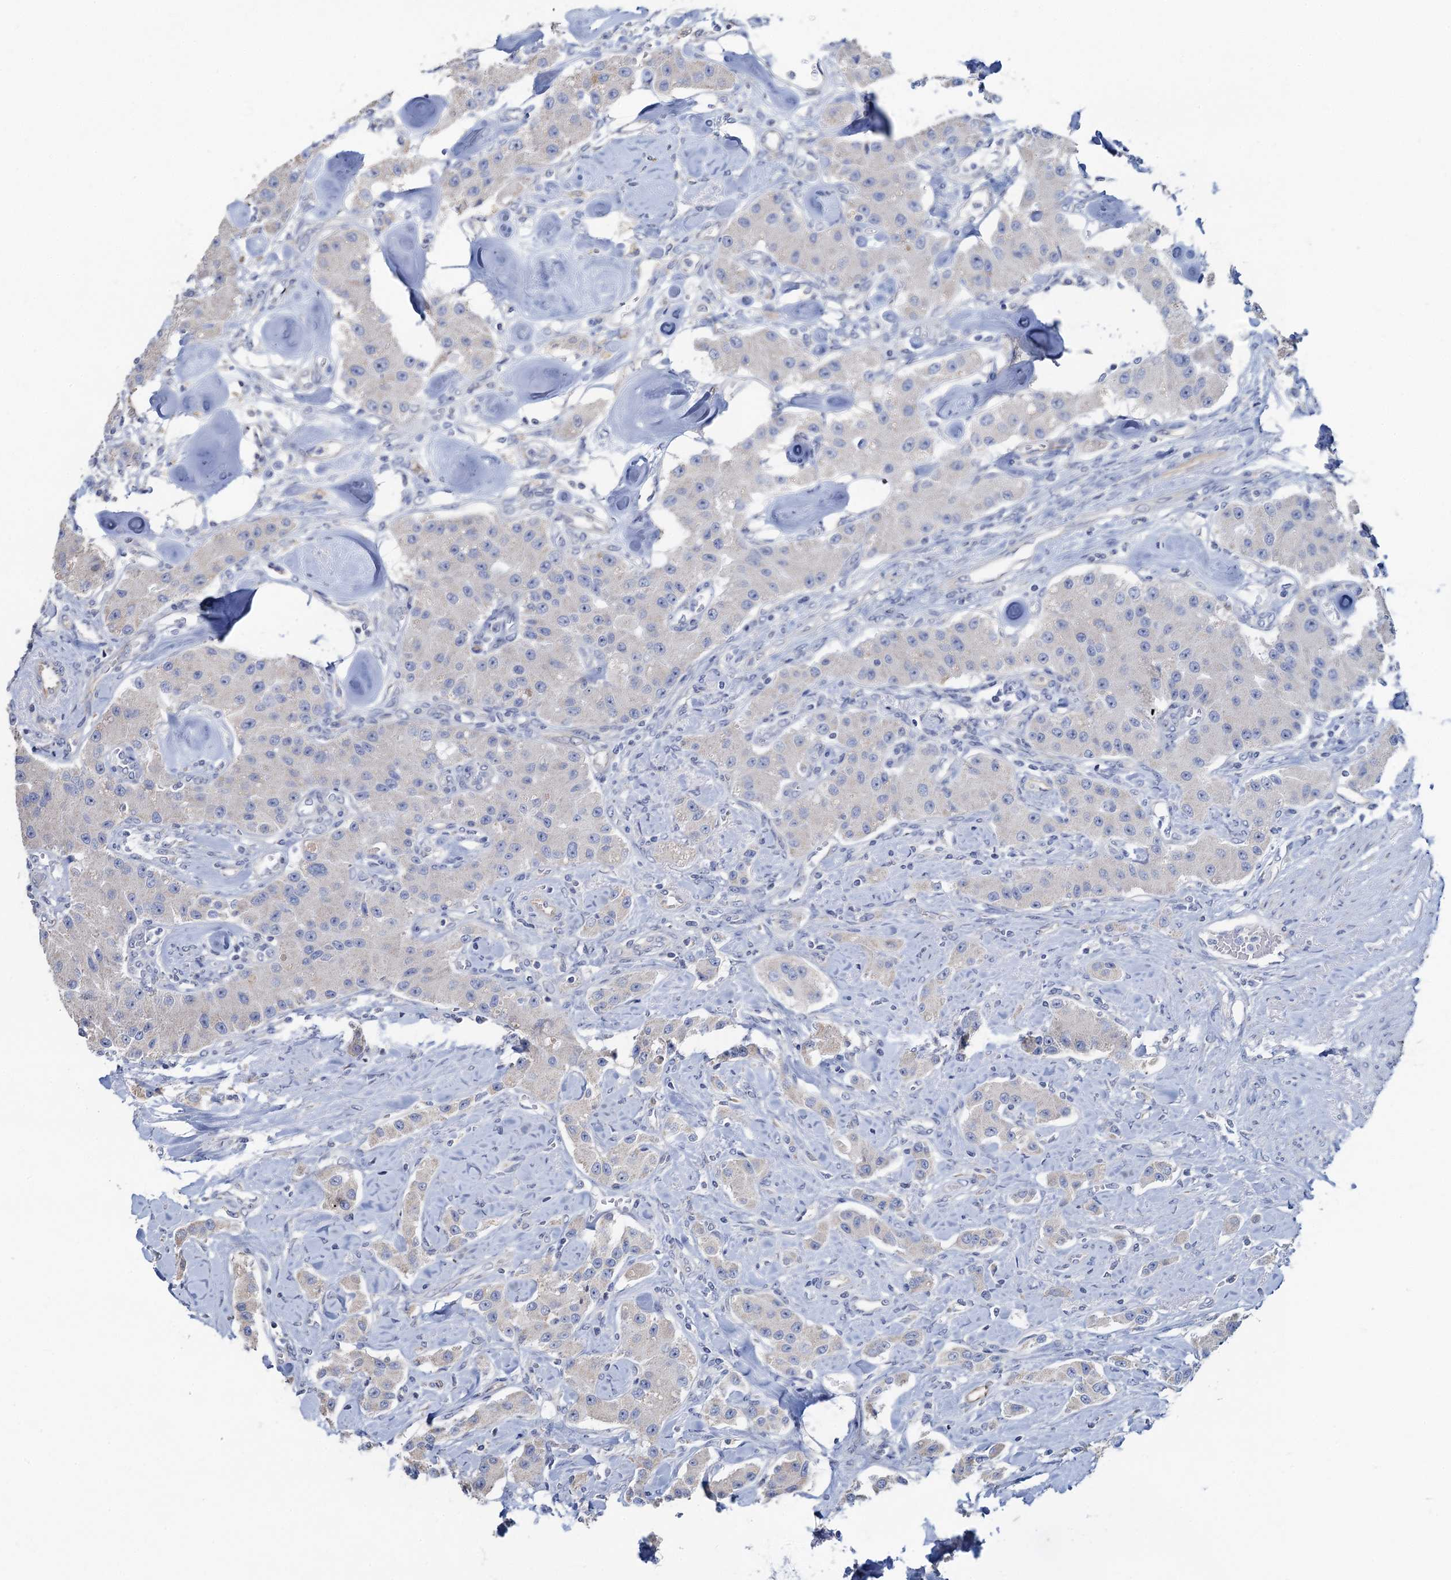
{"staining": {"intensity": "negative", "quantity": "none", "location": "none"}, "tissue": "carcinoid", "cell_type": "Tumor cells", "image_type": "cancer", "snomed": [{"axis": "morphology", "description": "Carcinoid, malignant, NOS"}, {"axis": "topography", "description": "Pancreas"}], "caption": "Carcinoid was stained to show a protein in brown. There is no significant expression in tumor cells. (Brightfield microscopy of DAB immunohistochemistry at high magnification).", "gene": "PLLP", "patient": {"sex": "male", "age": 41}}